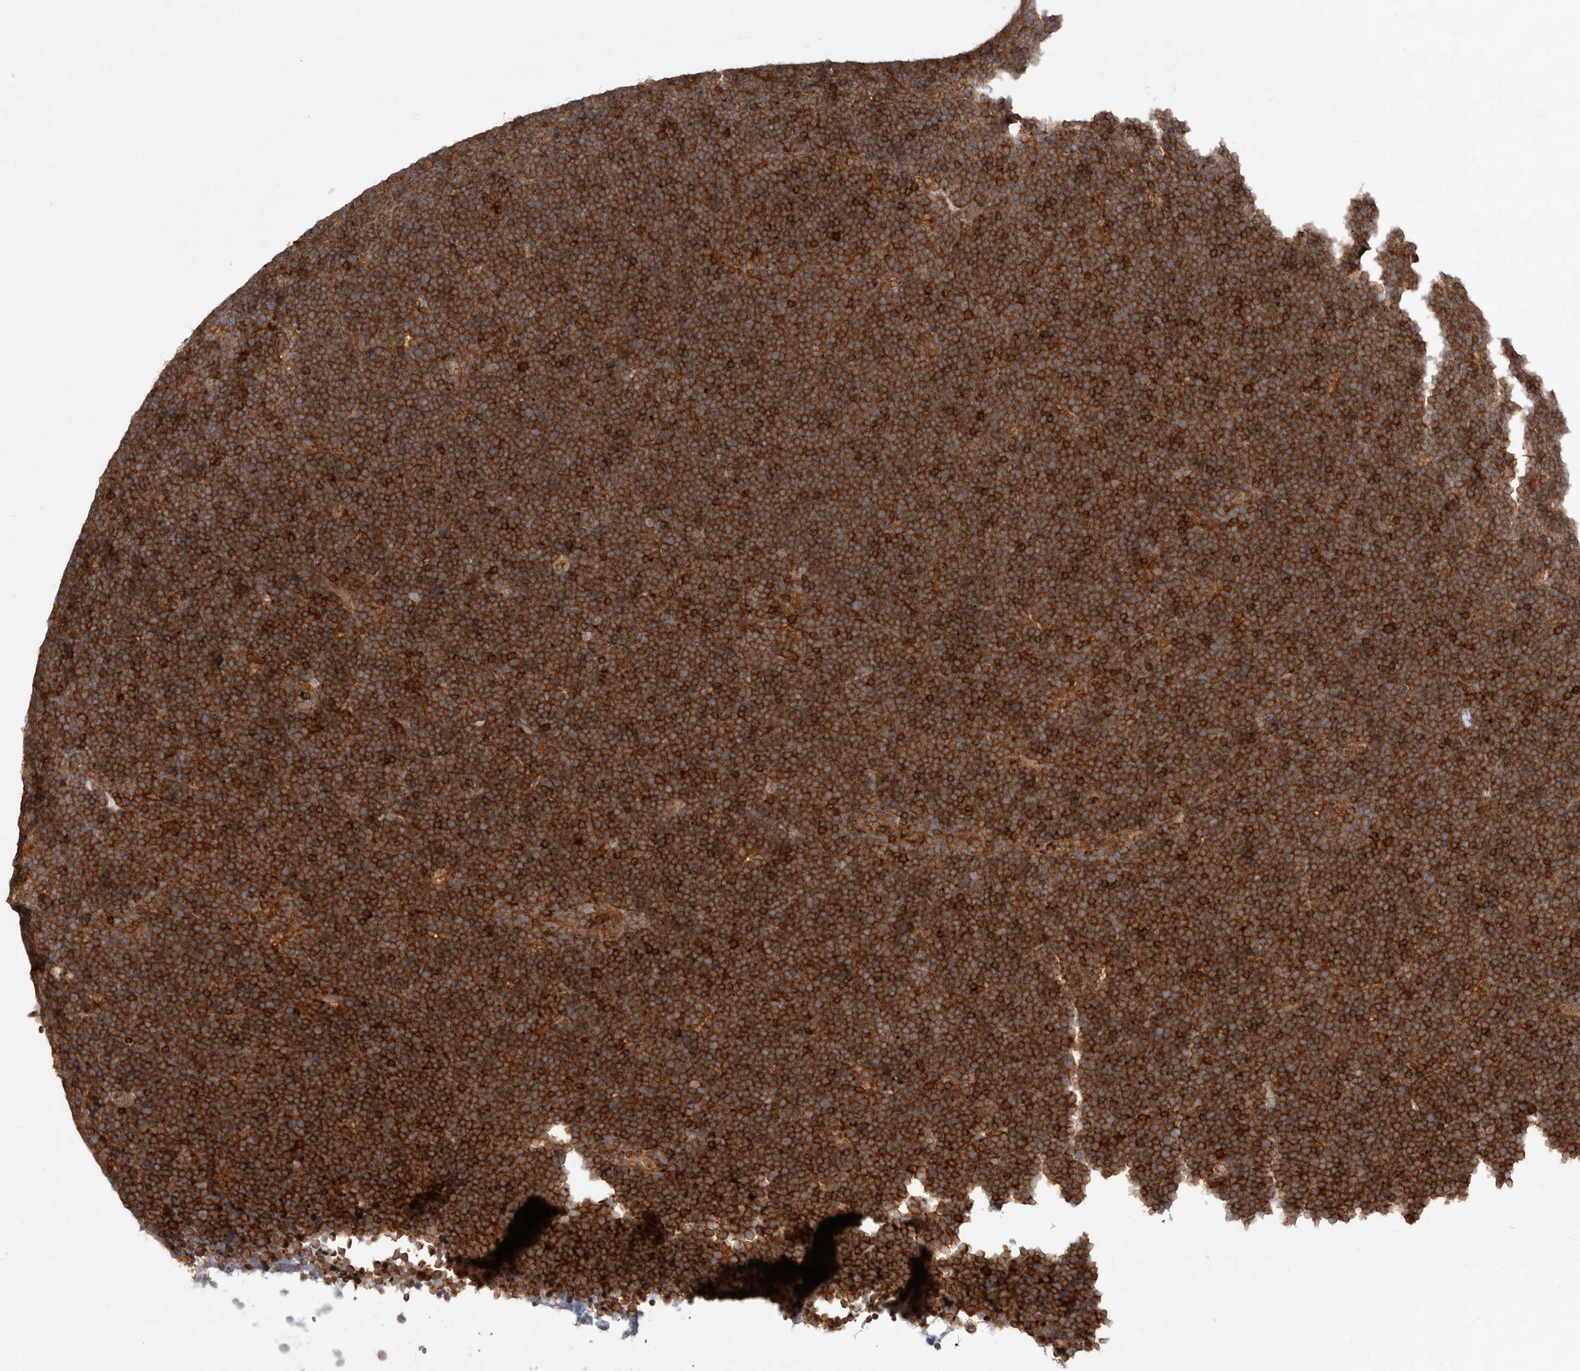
{"staining": {"intensity": "strong", "quantity": ">75%", "location": "cytoplasmic/membranous"}, "tissue": "lymphoma", "cell_type": "Tumor cells", "image_type": "cancer", "snomed": [{"axis": "morphology", "description": "Malignant lymphoma, non-Hodgkin's type, High grade"}, {"axis": "topography", "description": "Lymph node"}], "caption": "Immunohistochemical staining of lymphoma displays high levels of strong cytoplasmic/membranous expression in approximately >75% of tumor cells. (Stains: DAB (3,3'-diaminobenzidine) in brown, nuclei in blue, Microscopy: brightfield microscopy at high magnification).", "gene": "RNF213", "patient": {"sex": "male", "age": 13}}